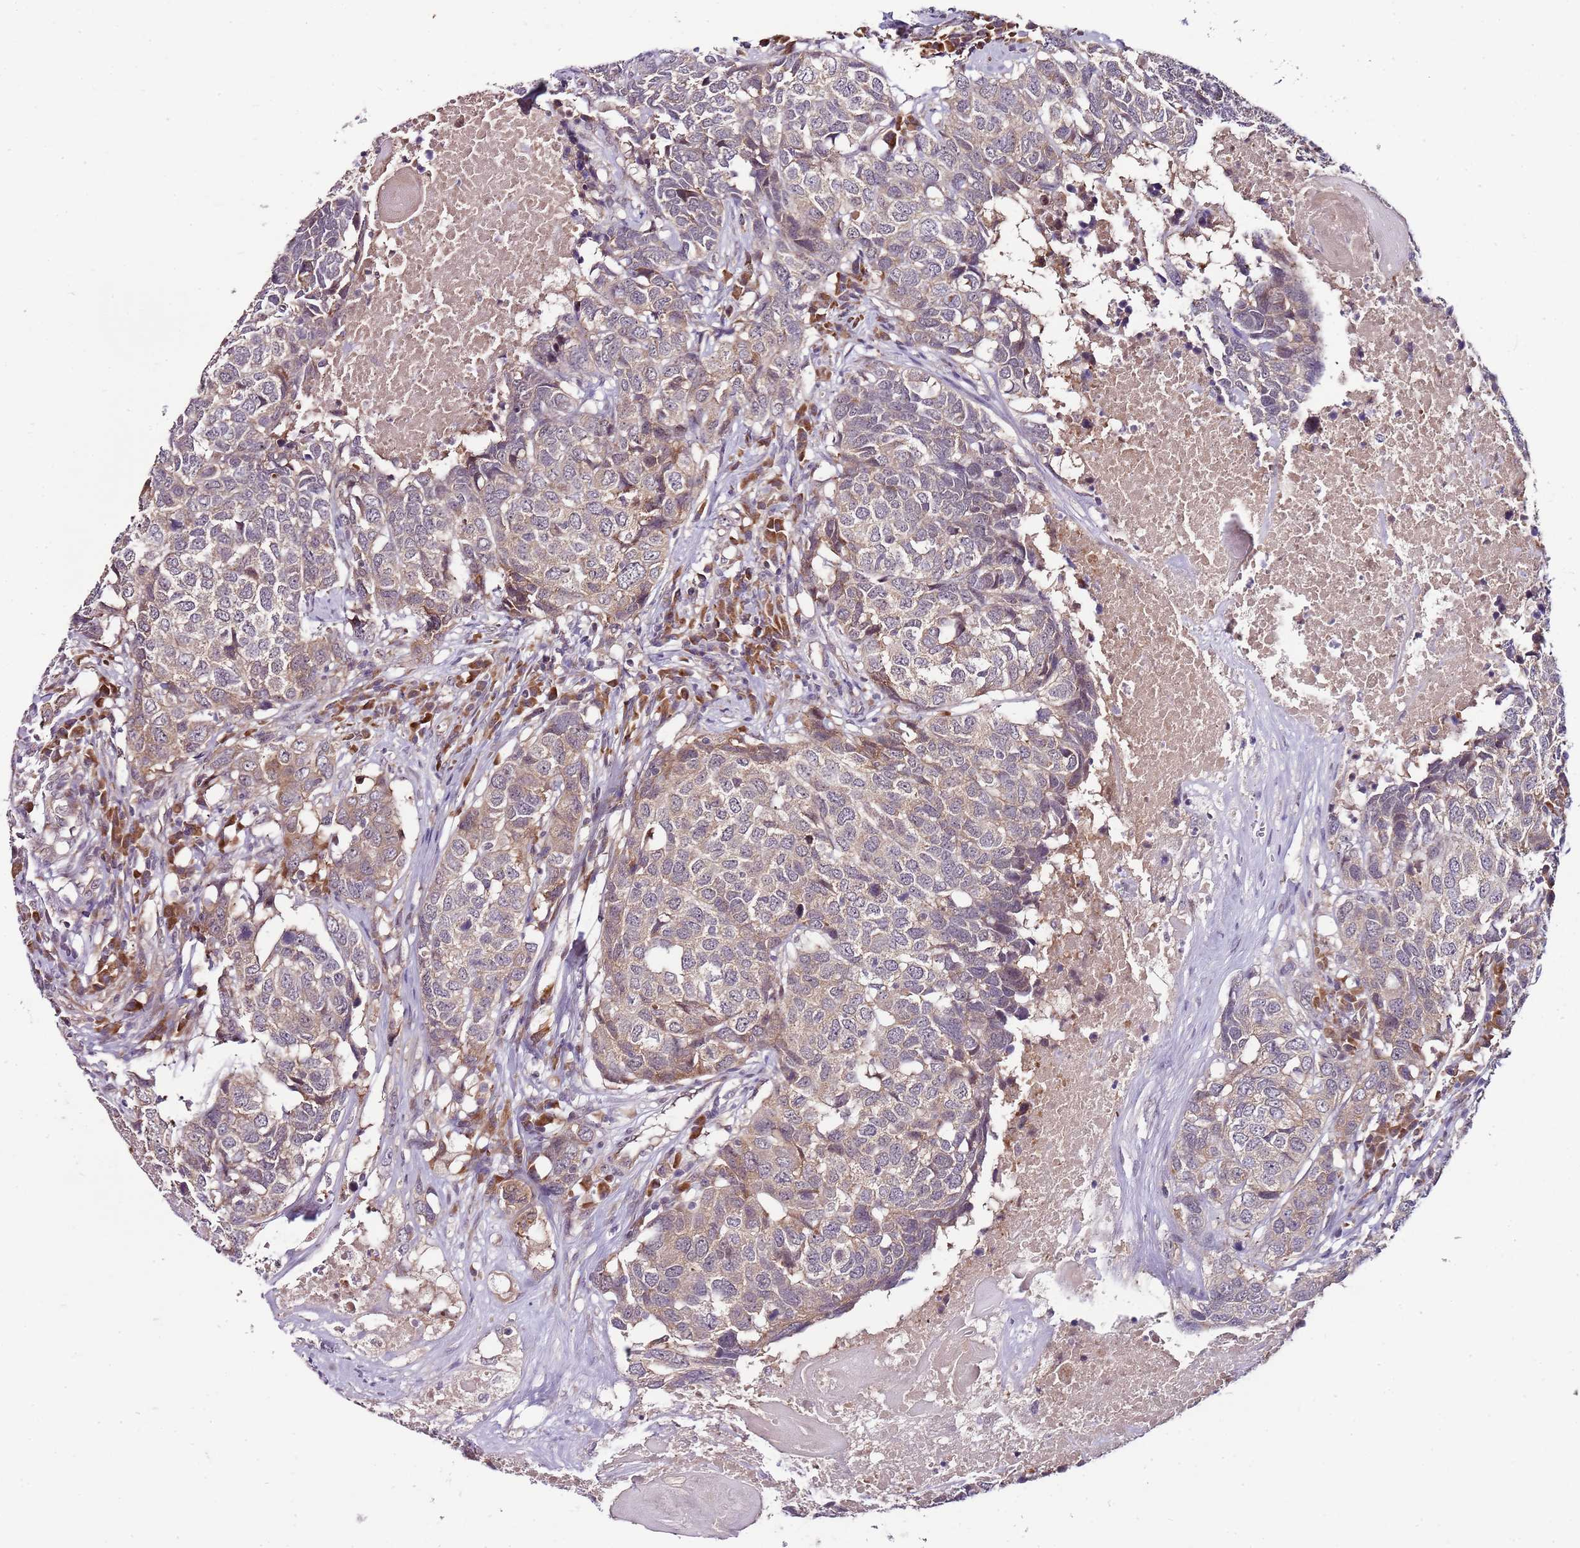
{"staining": {"intensity": "weak", "quantity": "25%-75%", "location": "cytoplasmic/membranous"}, "tissue": "head and neck cancer", "cell_type": "Tumor cells", "image_type": "cancer", "snomed": [{"axis": "morphology", "description": "Squamous cell carcinoma, NOS"}, {"axis": "topography", "description": "Head-Neck"}], "caption": "A low amount of weak cytoplasmic/membranous expression is present in about 25%-75% of tumor cells in squamous cell carcinoma (head and neck) tissue.", "gene": "FBXL22", "patient": {"sex": "male", "age": 66}}